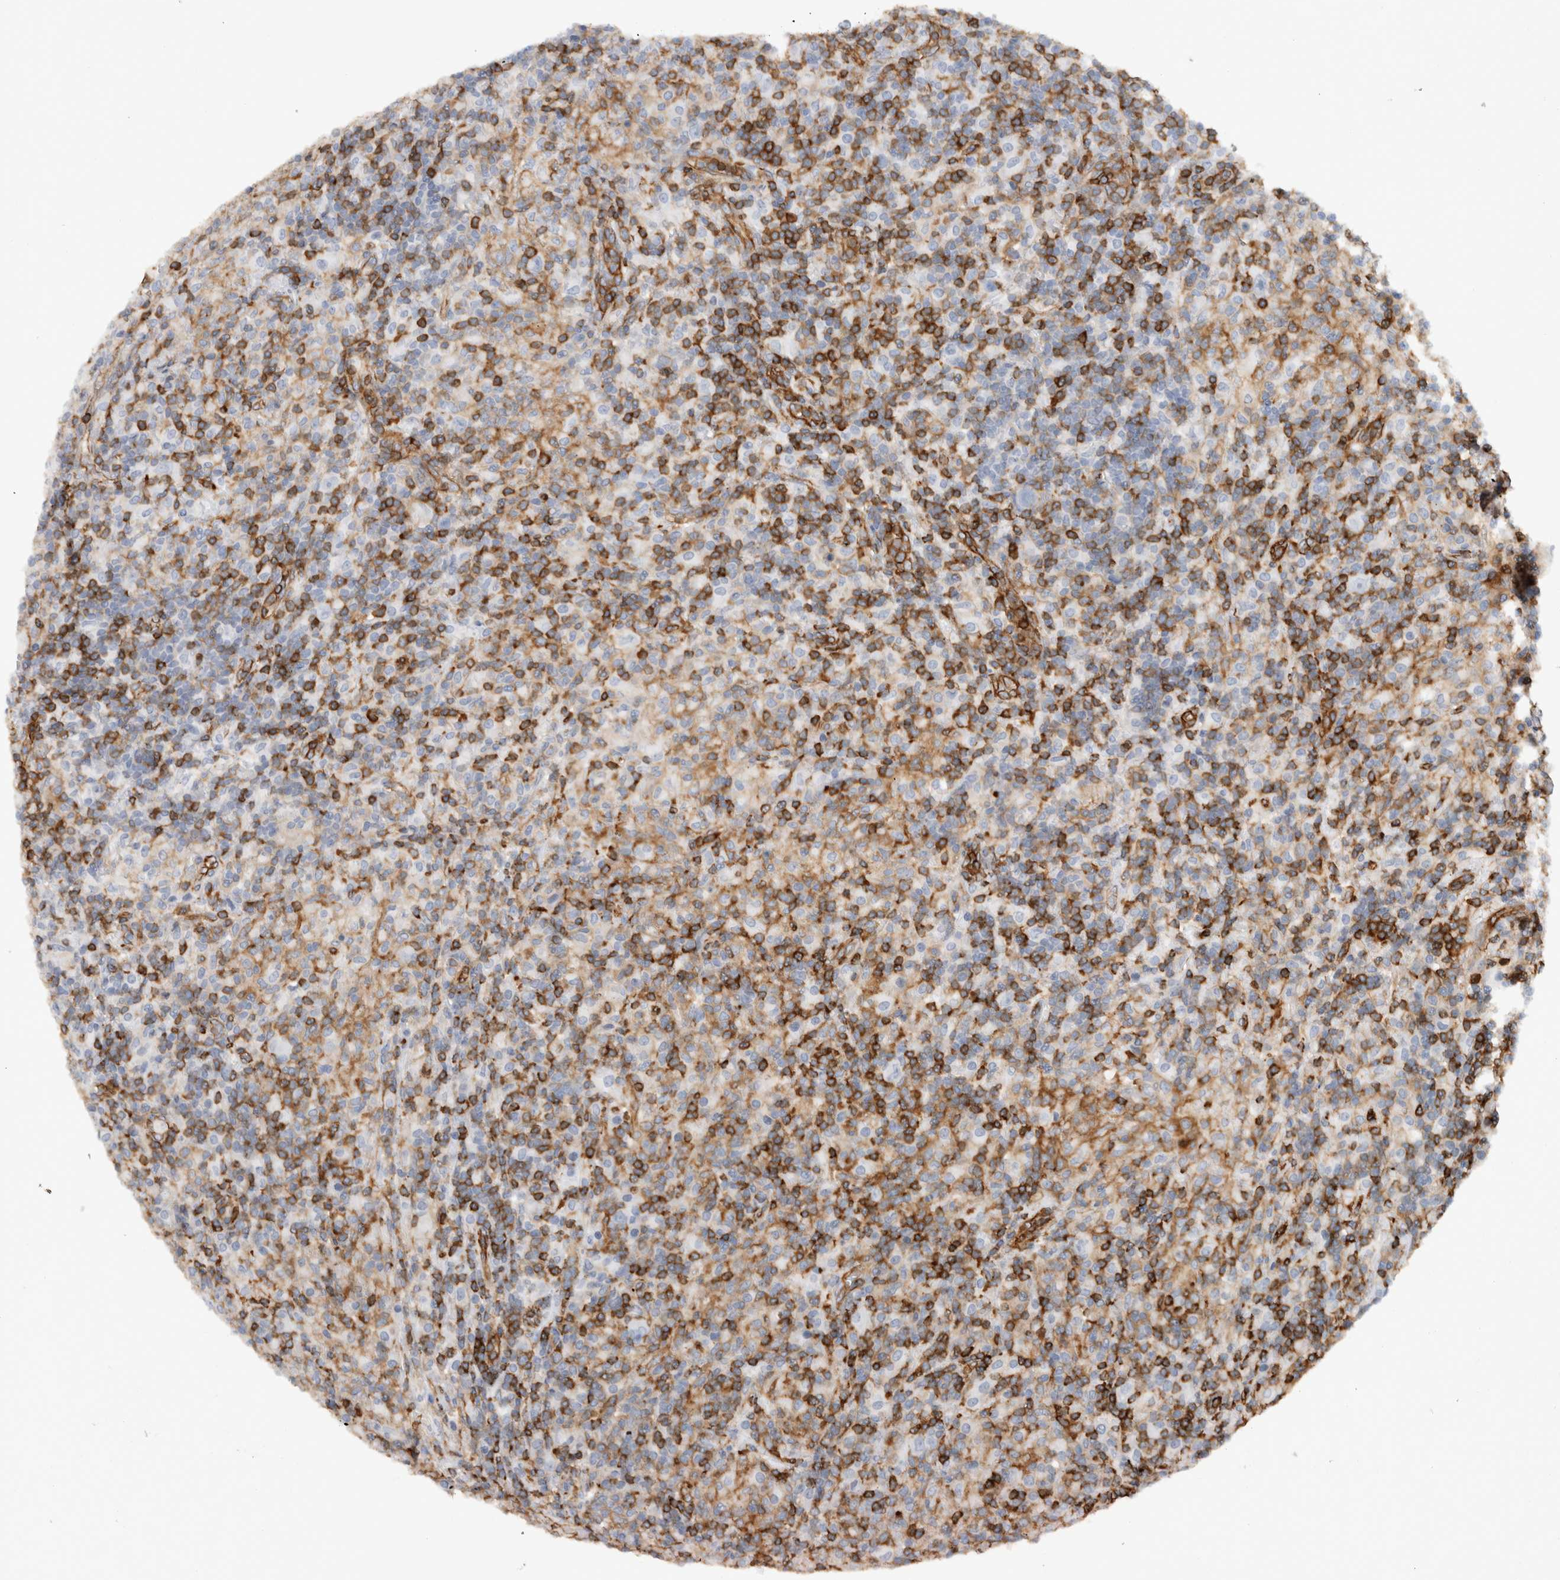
{"staining": {"intensity": "negative", "quantity": "none", "location": "none"}, "tissue": "lymphoma", "cell_type": "Tumor cells", "image_type": "cancer", "snomed": [{"axis": "morphology", "description": "Hodgkin's disease, NOS"}, {"axis": "topography", "description": "Lymph node"}], "caption": "Tumor cells are negative for protein expression in human lymphoma.", "gene": "AHNAK", "patient": {"sex": "male", "age": 70}}